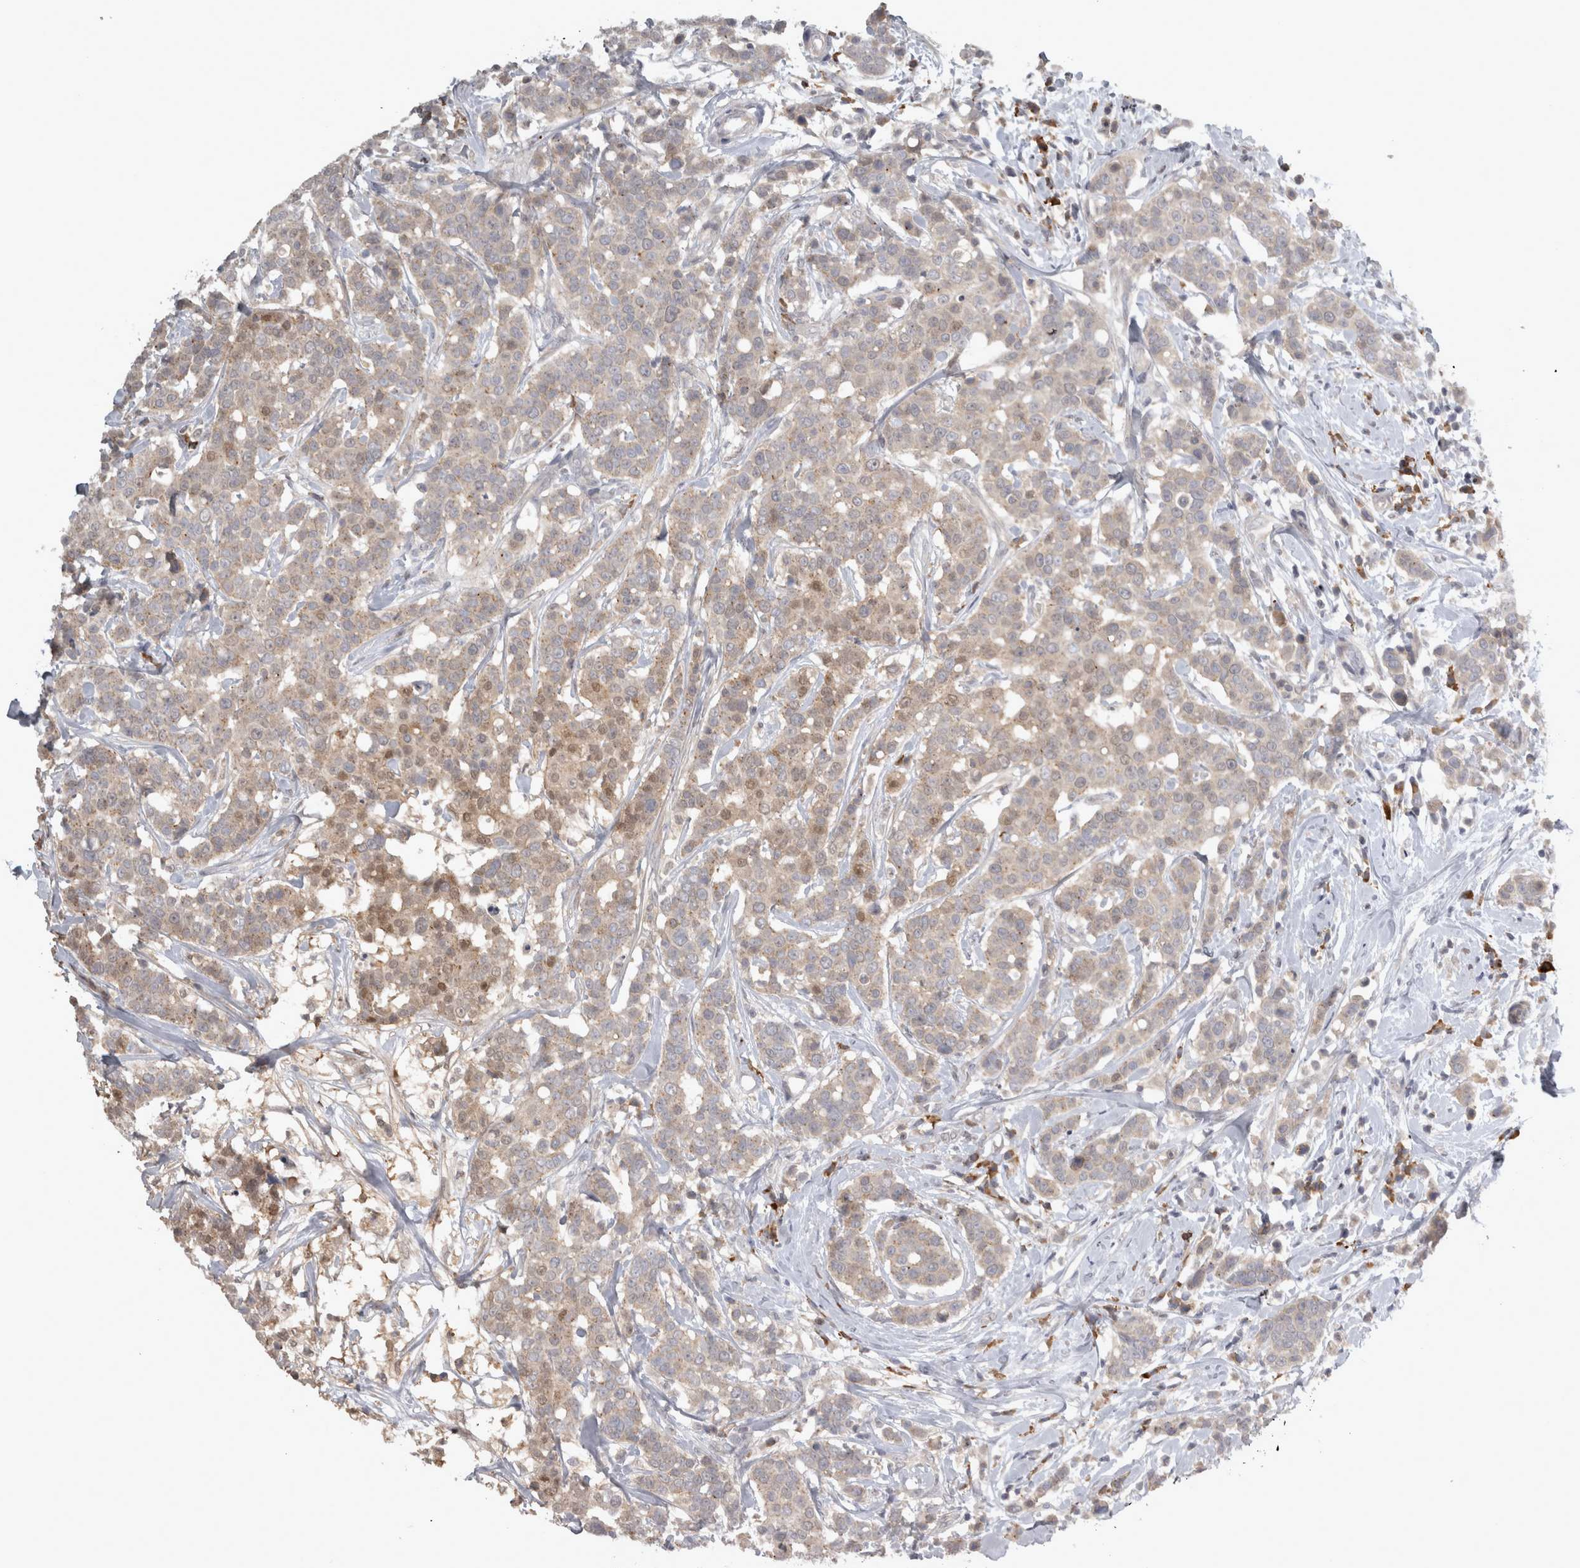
{"staining": {"intensity": "weak", "quantity": "25%-75%", "location": "cytoplasmic/membranous"}, "tissue": "breast cancer", "cell_type": "Tumor cells", "image_type": "cancer", "snomed": [{"axis": "morphology", "description": "Duct carcinoma"}, {"axis": "topography", "description": "Breast"}], "caption": "Immunohistochemistry (IHC) of human breast invasive ductal carcinoma reveals low levels of weak cytoplasmic/membranous staining in approximately 25%-75% of tumor cells.", "gene": "SLCO5A1", "patient": {"sex": "female", "age": 27}}